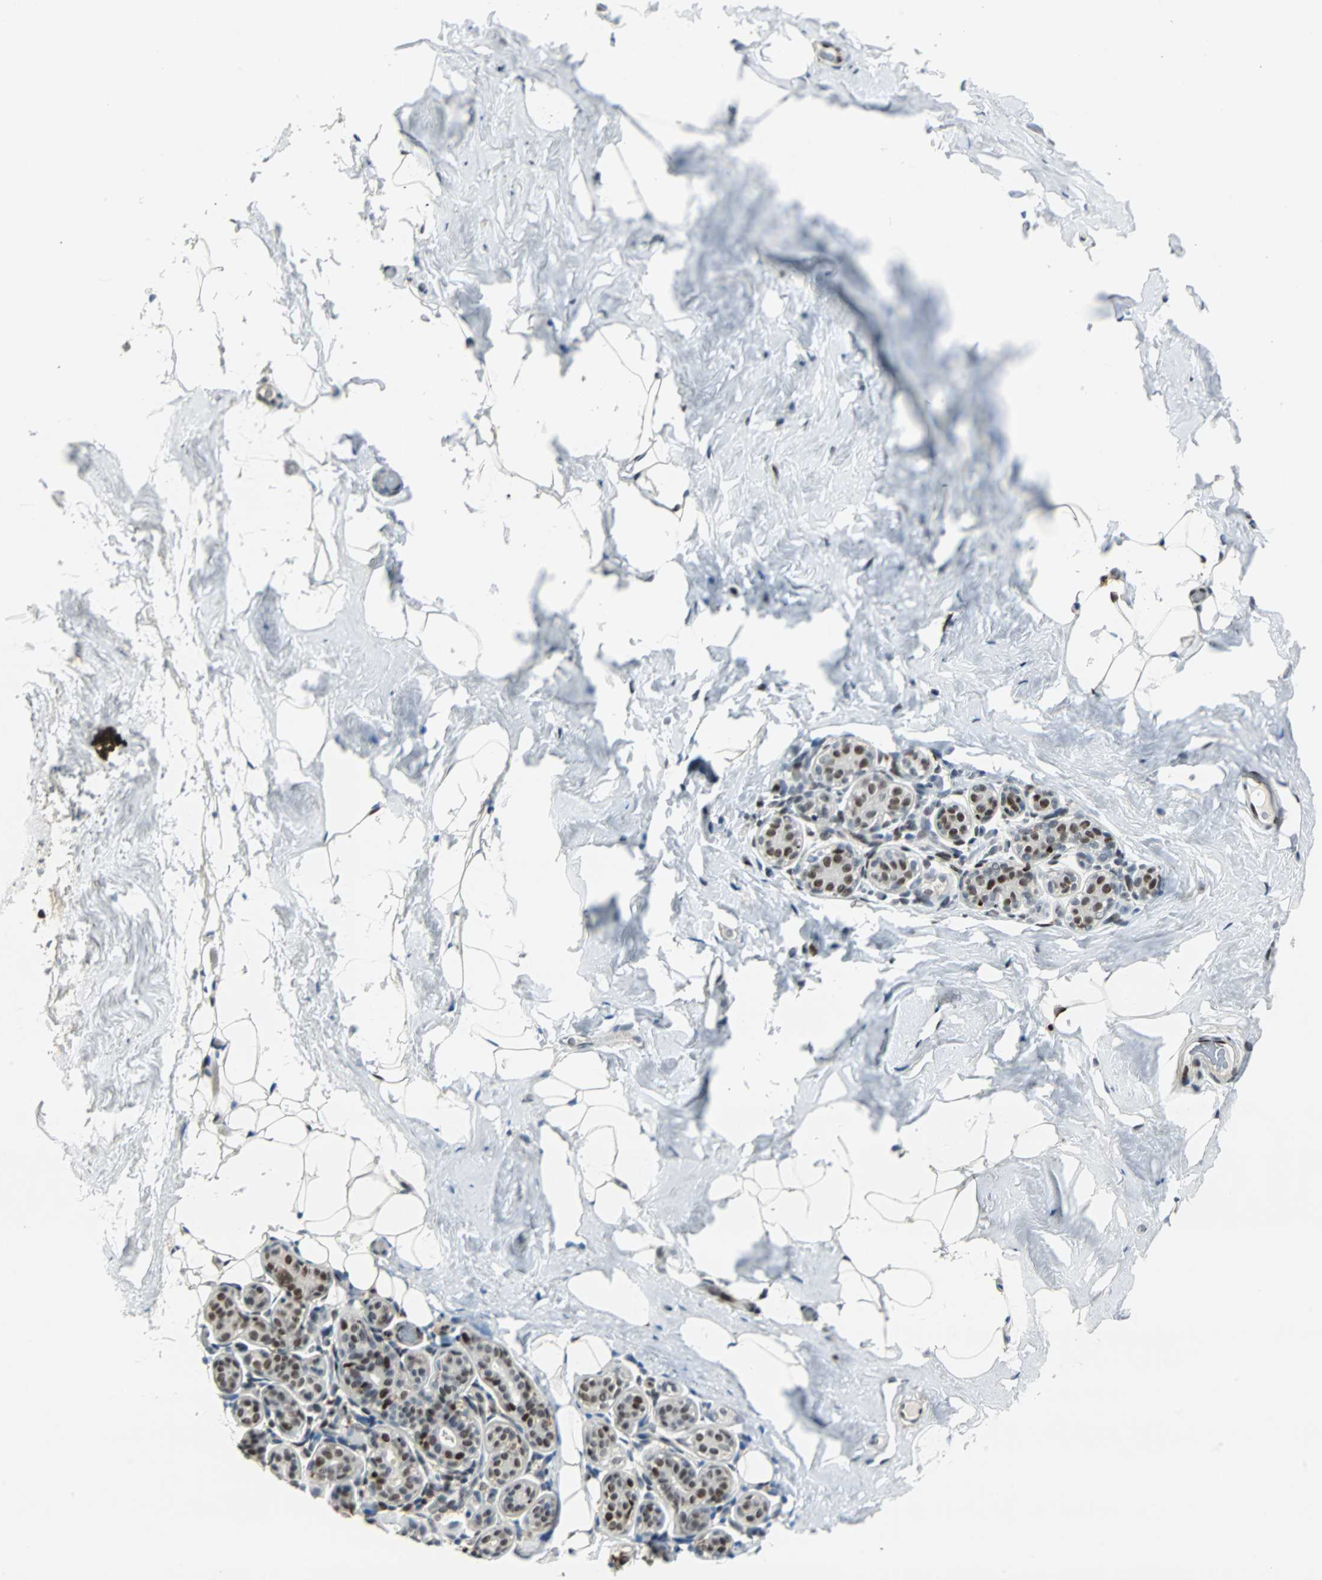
{"staining": {"intensity": "moderate", "quantity": "25%-75%", "location": "nuclear"}, "tissue": "breast", "cell_type": "Adipocytes", "image_type": "normal", "snomed": [{"axis": "morphology", "description": "Normal tissue, NOS"}, {"axis": "topography", "description": "Breast"}, {"axis": "topography", "description": "Soft tissue"}], "caption": "Moderate nuclear staining for a protein is appreciated in approximately 25%-75% of adipocytes of unremarkable breast using immunohistochemistry.", "gene": "XRCC4", "patient": {"sex": "female", "age": 75}}